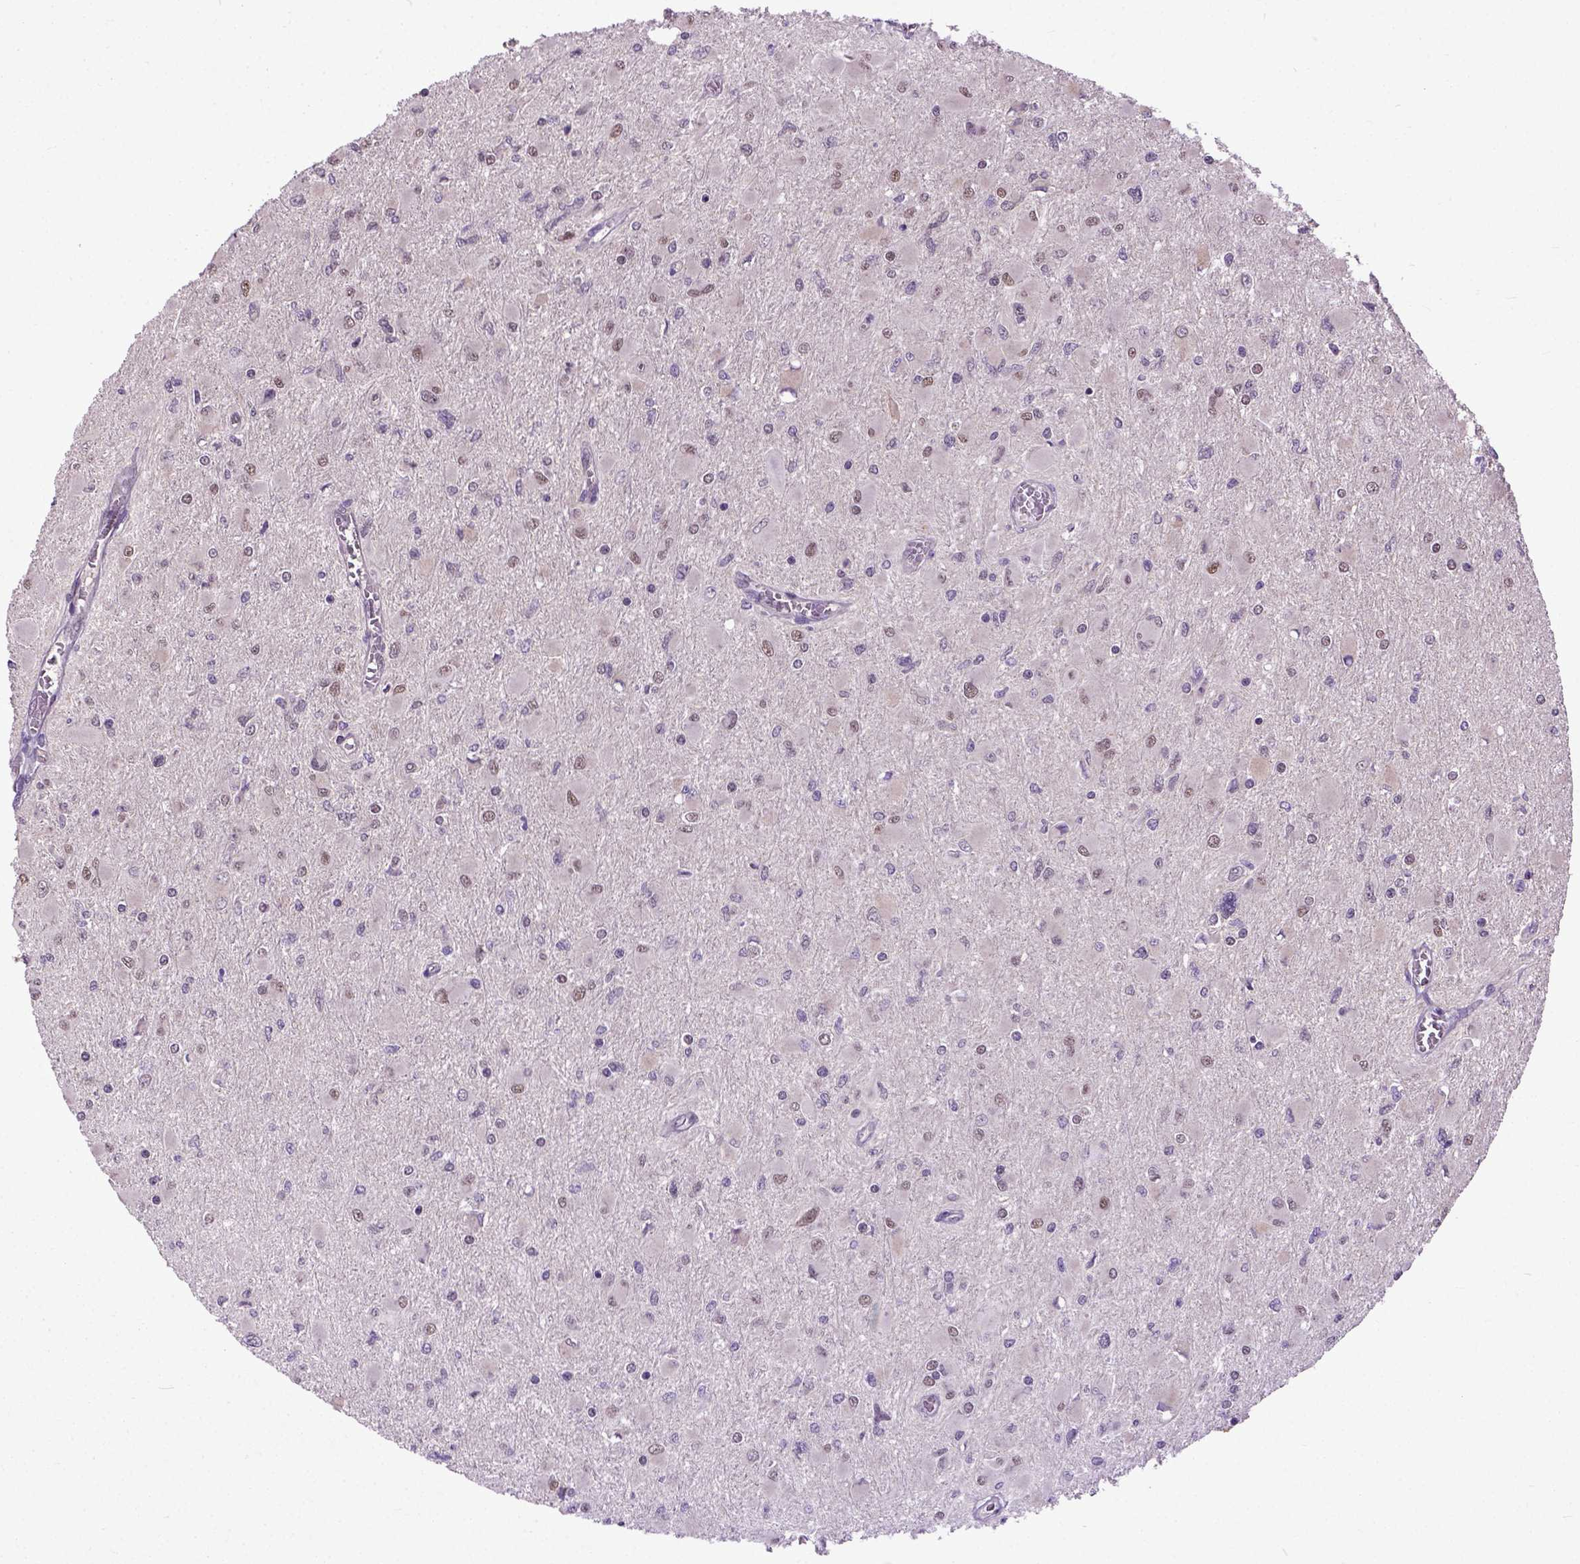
{"staining": {"intensity": "moderate", "quantity": "25%-75%", "location": "nuclear"}, "tissue": "glioma", "cell_type": "Tumor cells", "image_type": "cancer", "snomed": [{"axis": "morphology", "description": "Glioma, malignant, High grade"}, {"axis": "topography", "description": "Cerebral cortex"}], "caption": "Malignant glioma (high-grade) was stained to show a protein in brown. There is medium levels of moderate nuclear staining in approximately 25%-75% of tumor cells.", "gene": "UBA3", "patient": {"sex": "female", "age": 36}}